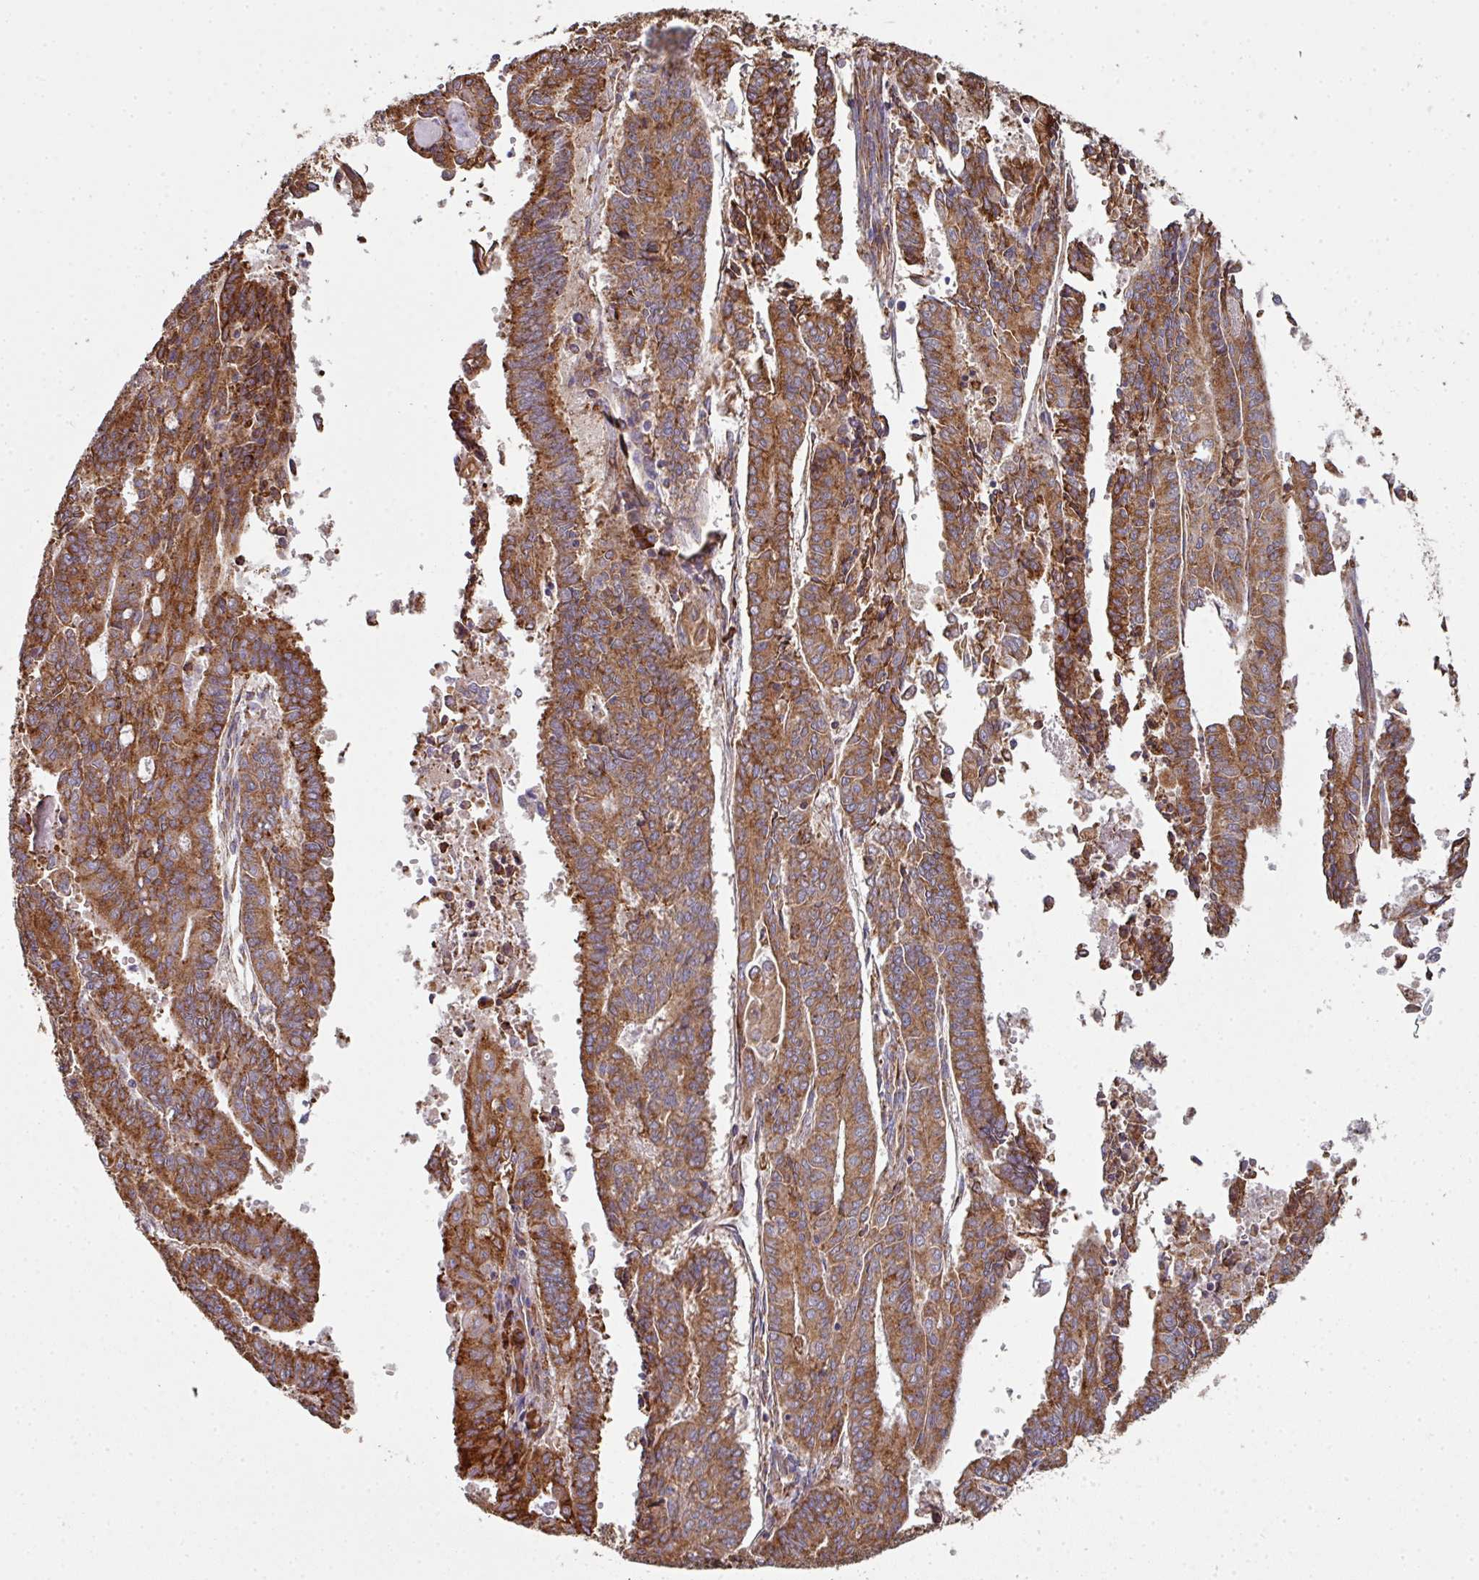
{"staining": {"intensity": "moderate", "quantity": "25%-75%", "location": "cytoplasmic/membranous"}, "tissue": "endometrial cancer", "cell_type": "Tumor cells", "image_type": "cancer", "snomed": [{"axis": "morphology", "description": "Adenocarcinoma, NOS"}, {"axis": "topography", "description": "Endometrium"}], "caption": "Protein staining of endometrial cancer (adenocarcinoma) tissue exhibits moderate cytoplasmic/membranous positivity in approximately 25%-75% of tumor cells.", "gene": "FAT4", "patient": {"sex": "female", "age": 59}}